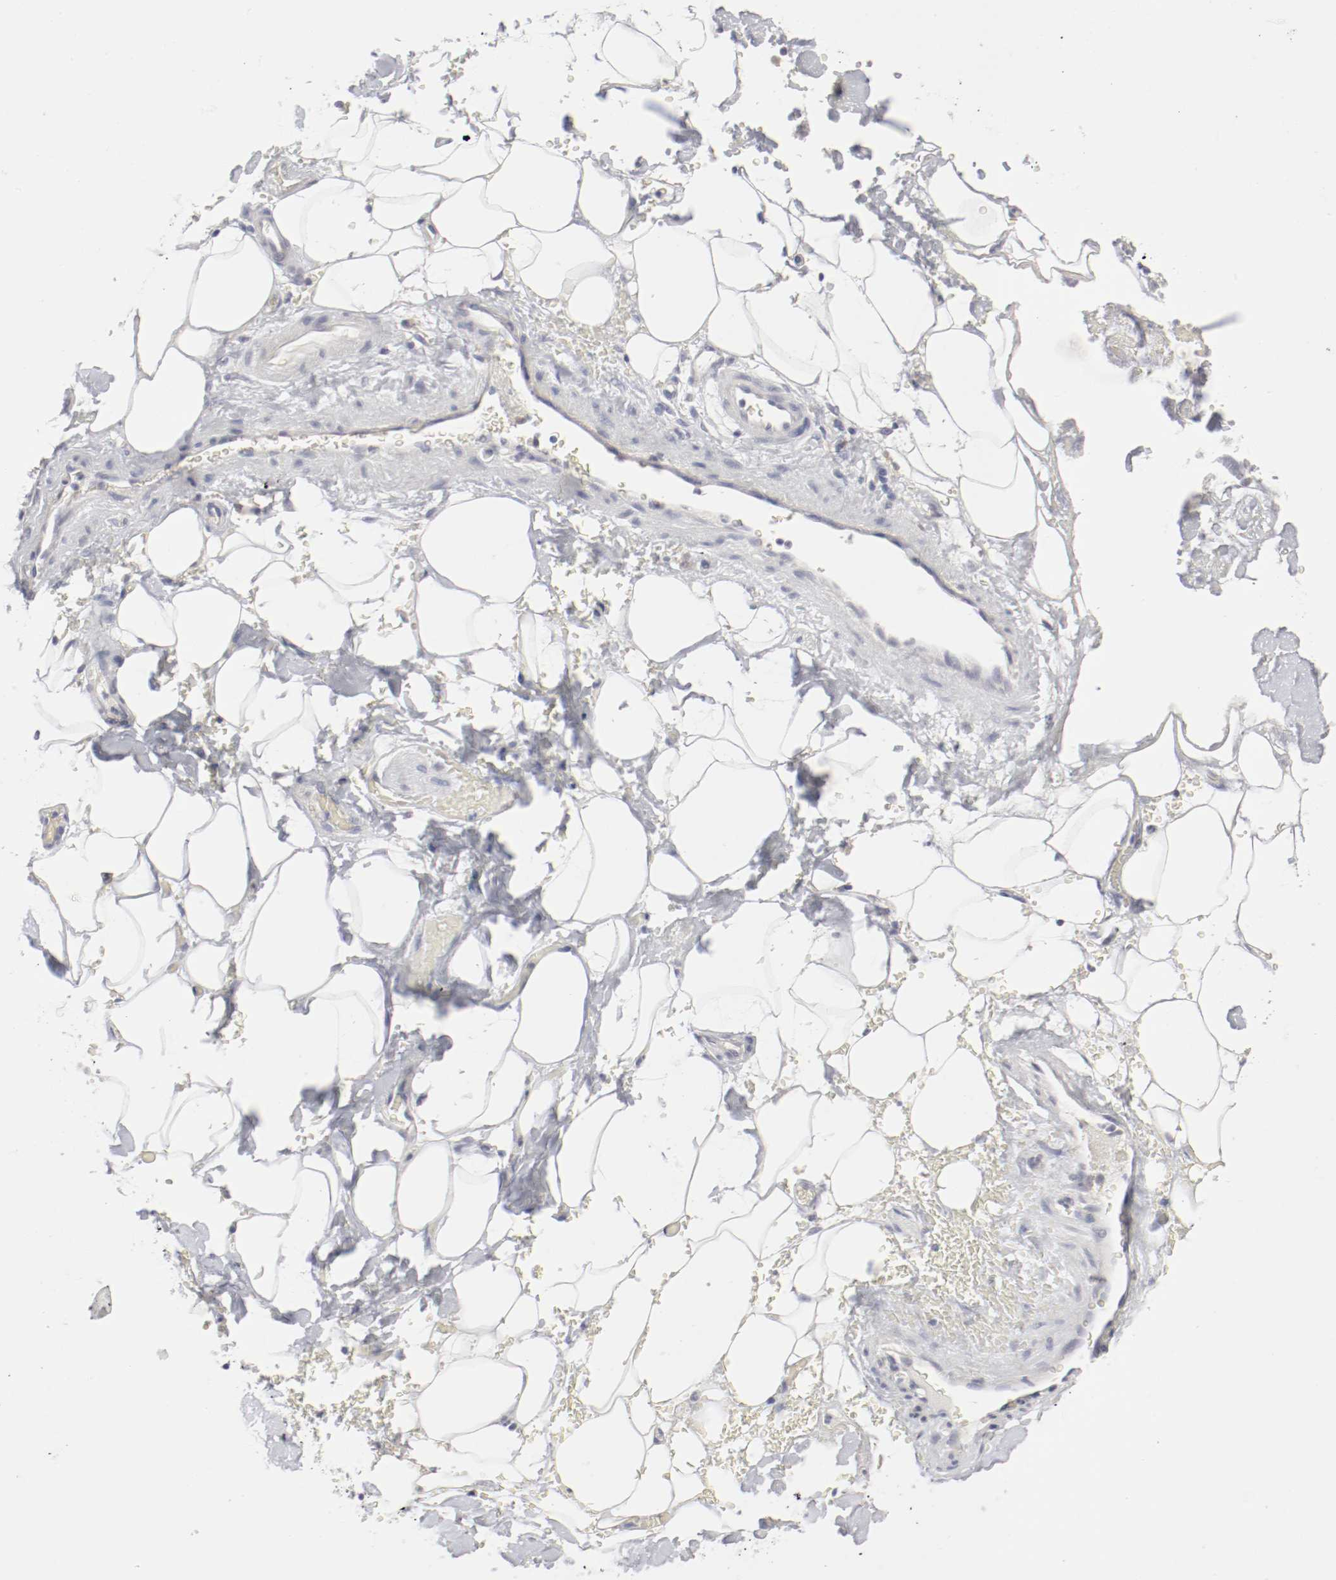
{"staining": {"intensity": "negative", "quantity": "none", "location": "none"}, "tissue": "adipose tissue", "cell_type": "Adipocytes", "image_type": "normal", "snomed": [{"axis": "morphology", "description": "Normal tissue, NOS"}, {"axis": "morphology", "description": "Cholangiocarcinoma"}, {"axis": "topography", "description": "Liver"}, {"axis": "topography", "description": "Peripheral nerve tissue"}], "caption": "Human adipose tissue stained for a protein using immunohistochemistry (IHC) displays no expression in adipocytes.", "gene": "ITGAX", "patient": {"sex": "male", "age": 50}}